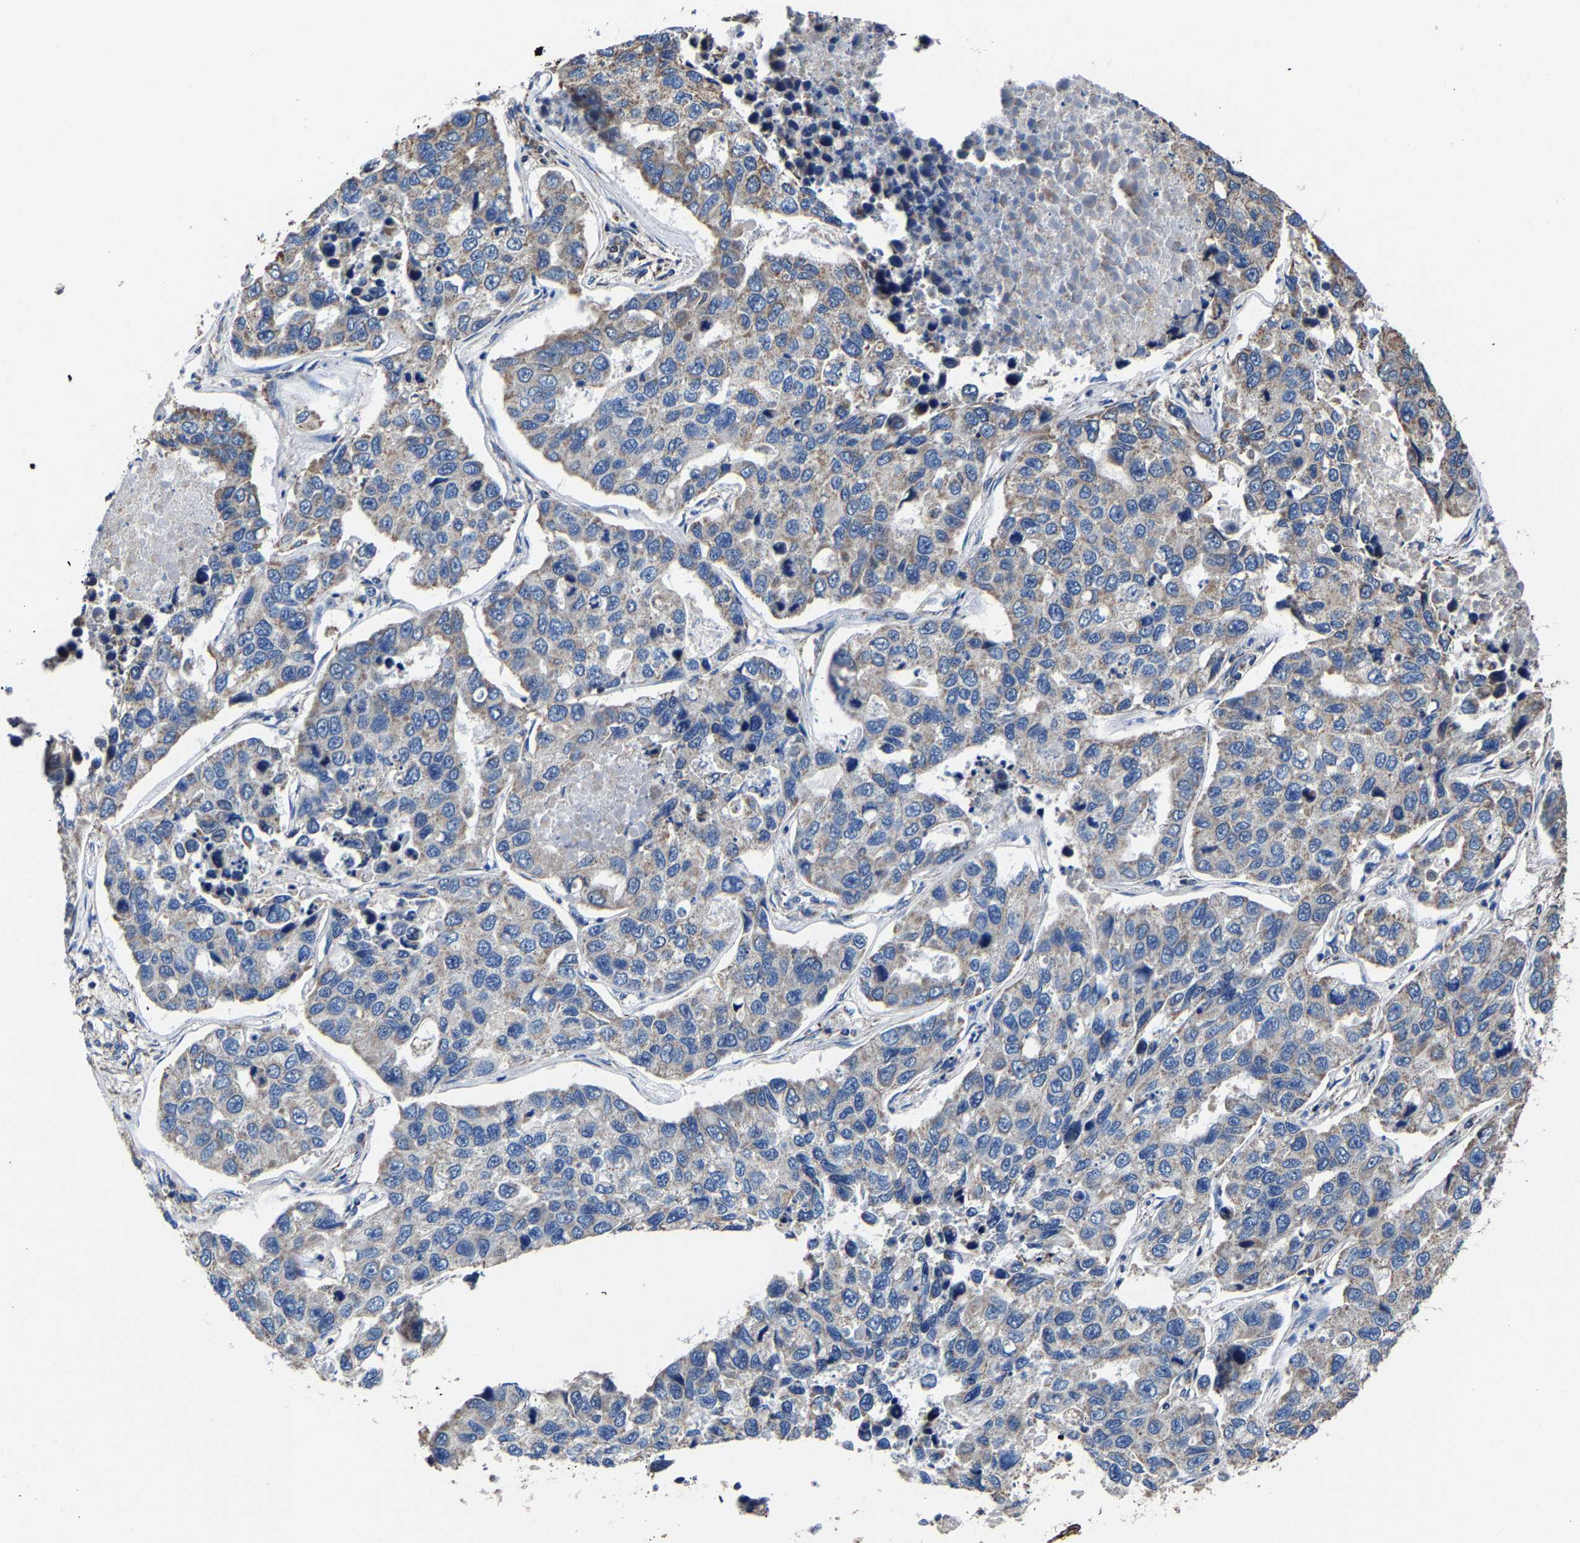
{"staining": {"intensity": "weak", "quantity": ">75%", "location": "cytoplasmic/membranous"}, "tissue": "lung cancer", "cell_type": "Tumor cells", "image_type": "cancer", "snomed": [{"axis": "morphology", "description": "Adenocarcinoma, NOS"}, {"axis": "topography", "description": "Lung"}], "caption": "Immunohistochemical staining of adenocarcinoma (lung) displays weak cytoplasmic/membranous protein staining in approximately >75% of tumor cells.", "gene": "ZCCHC7", "patient": {"sex": "male", "age": 64}}